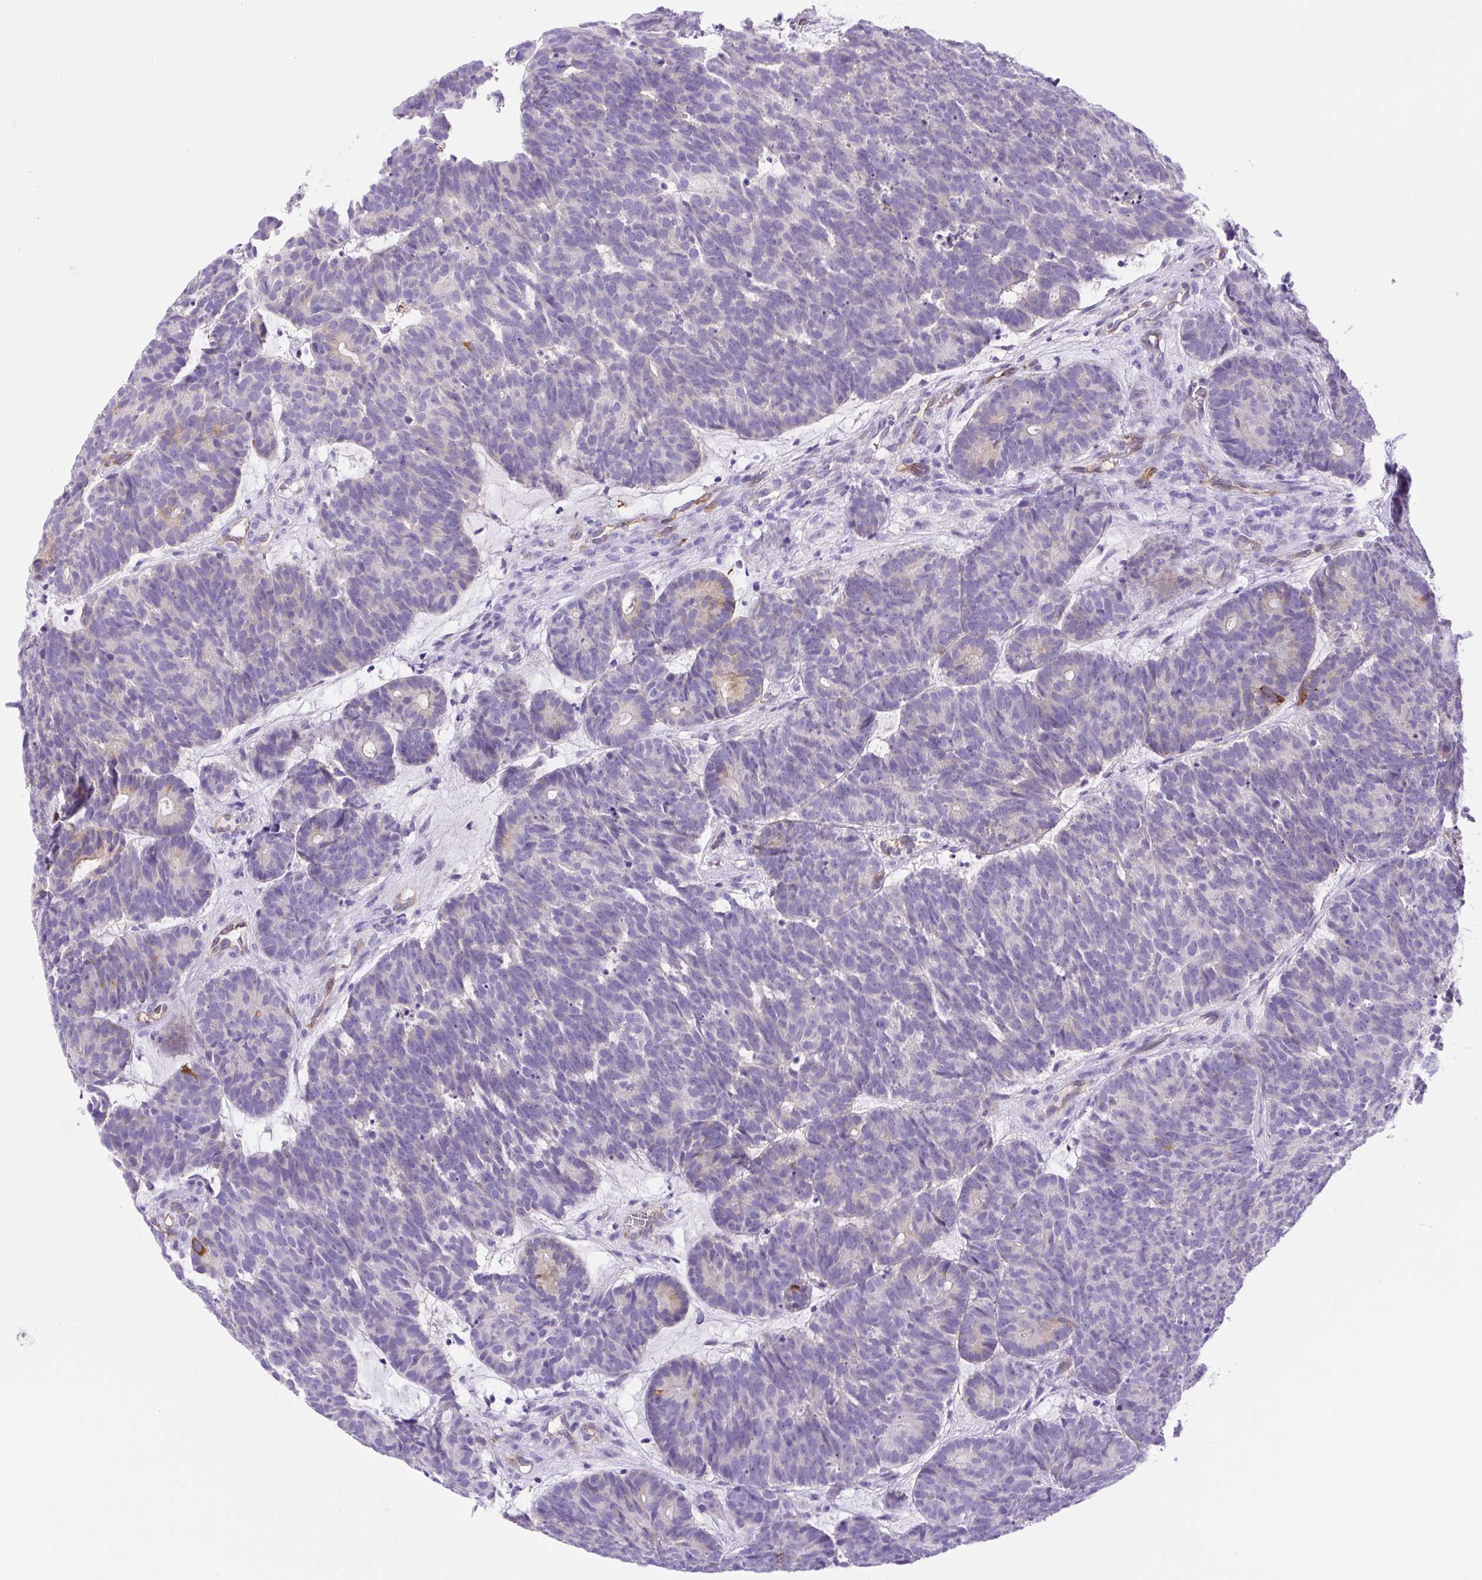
{"staining": {"intensity": "negative", "quantity": "none", "location": "none"}, "tissue": "head and neck cancer", "cell_type": "Tumor cells", "image_type": "cancer", "snomed": [{"axis": "morphology", "description": "Adenocarcinoma, NOS"}, {"axis": "topography", "description": "Head-Neck"}], "caption": "An image of head and neck cancer stained for a protein reveals no brown staining in tumor cells.", "gene": "ASB4", "patient": {"sex": "female", "age": 81}}